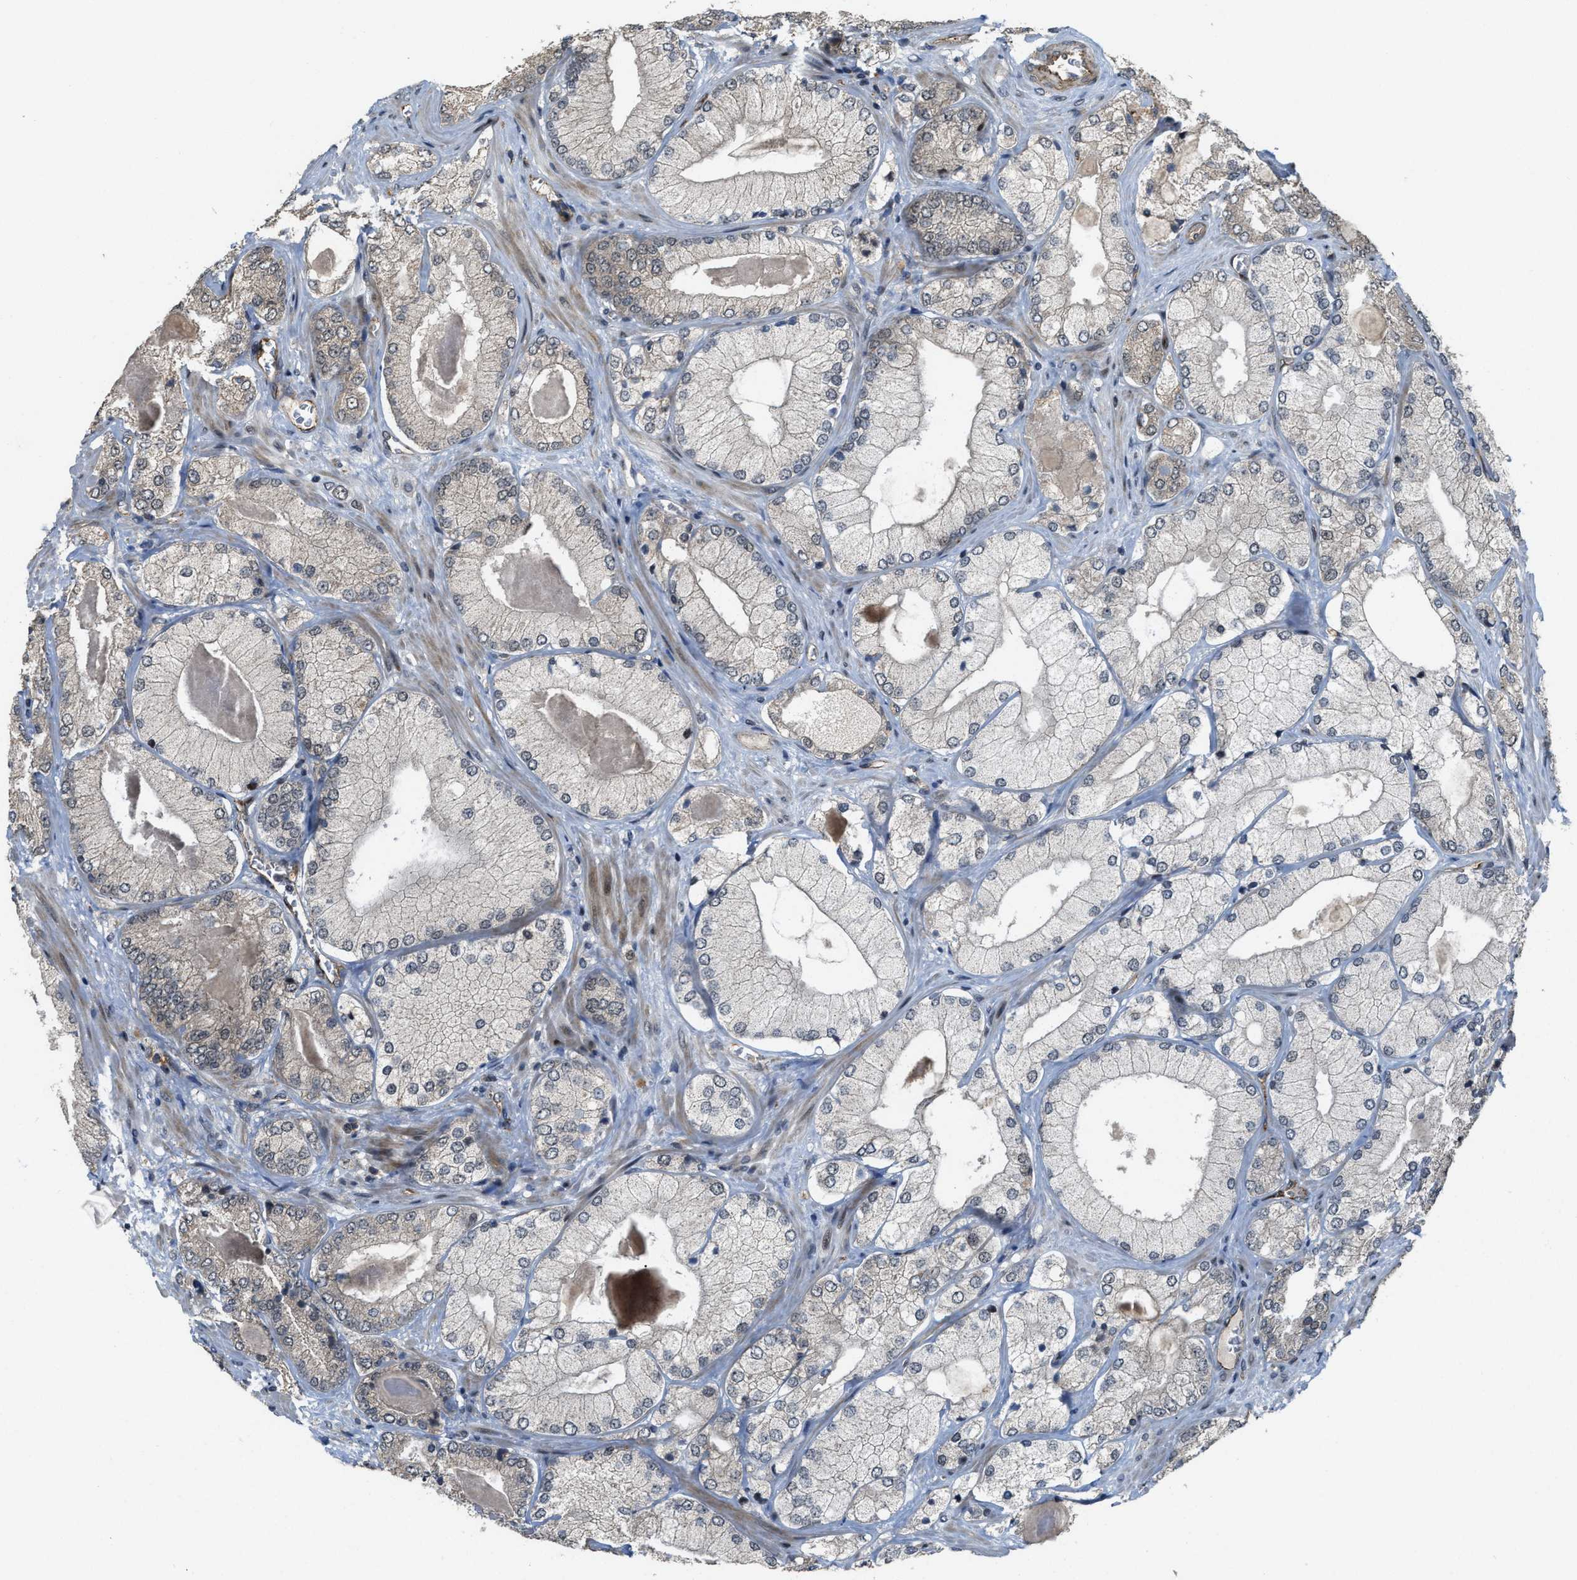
{"staining": {"intensity": "negative", "quantity": "none", "location": "none"}, "tissue": "prostate cancer", "cell_type": "Tumor cells", "image_type": "cancer", "snomed": [{"axis": "morphology", "description": "Adenocarcinoma, Low grade"}, {"axis": "topography", "description": "Prostate"}], "caption": "IHC of human low-grade adenocarcinoma (prostate) reveals no staining in tumor cells.", "gene": "DPF2", "patient": {"sex": "male", "age": 65}}